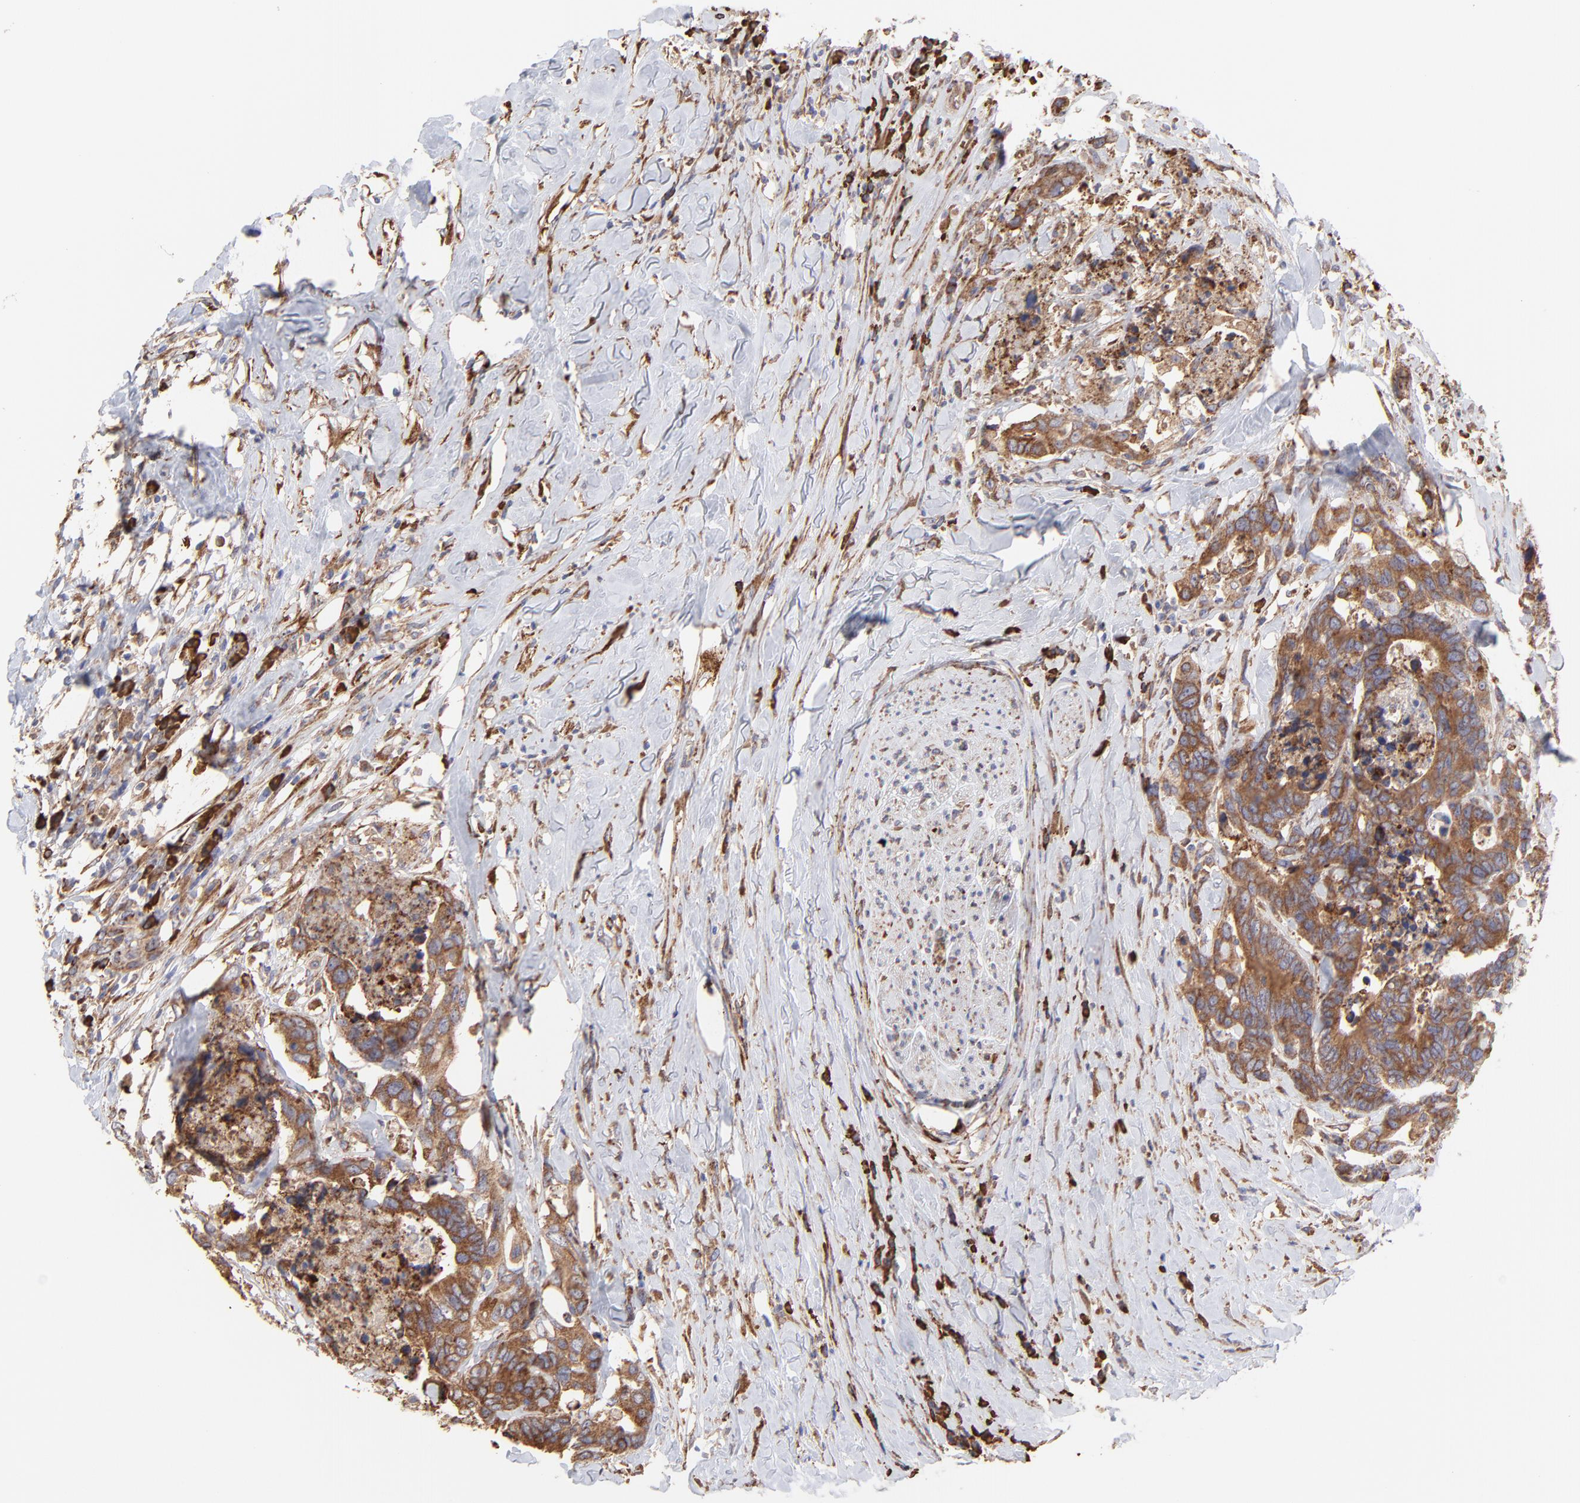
{"staining": {"intensity": "strong", "quantity": ">75%", "location": "cytoplasmic/membranous"}, "tissue": "colorectal cancer", "cell_type": "Tumor cells", "image_type": "cancer", "snomed": [{"axis": "morphology", "description": "Adenocarcinoma, NOS"}, {"axis": "topography", "description": "Rectum"}], "caption": "IHC histopathology image of neoplastic tissue: human adenocarcinoma (colorectal) stained using immunohistochemistry (IHC) exhibits high levels of strong protein expression localized specifically in the cytoplasmic/membranous of tumor cells, appearing as a cytoplasmic/membranous brown color.", "gene": "PFKM", "patient": {"sex": "male", "age": 55}}